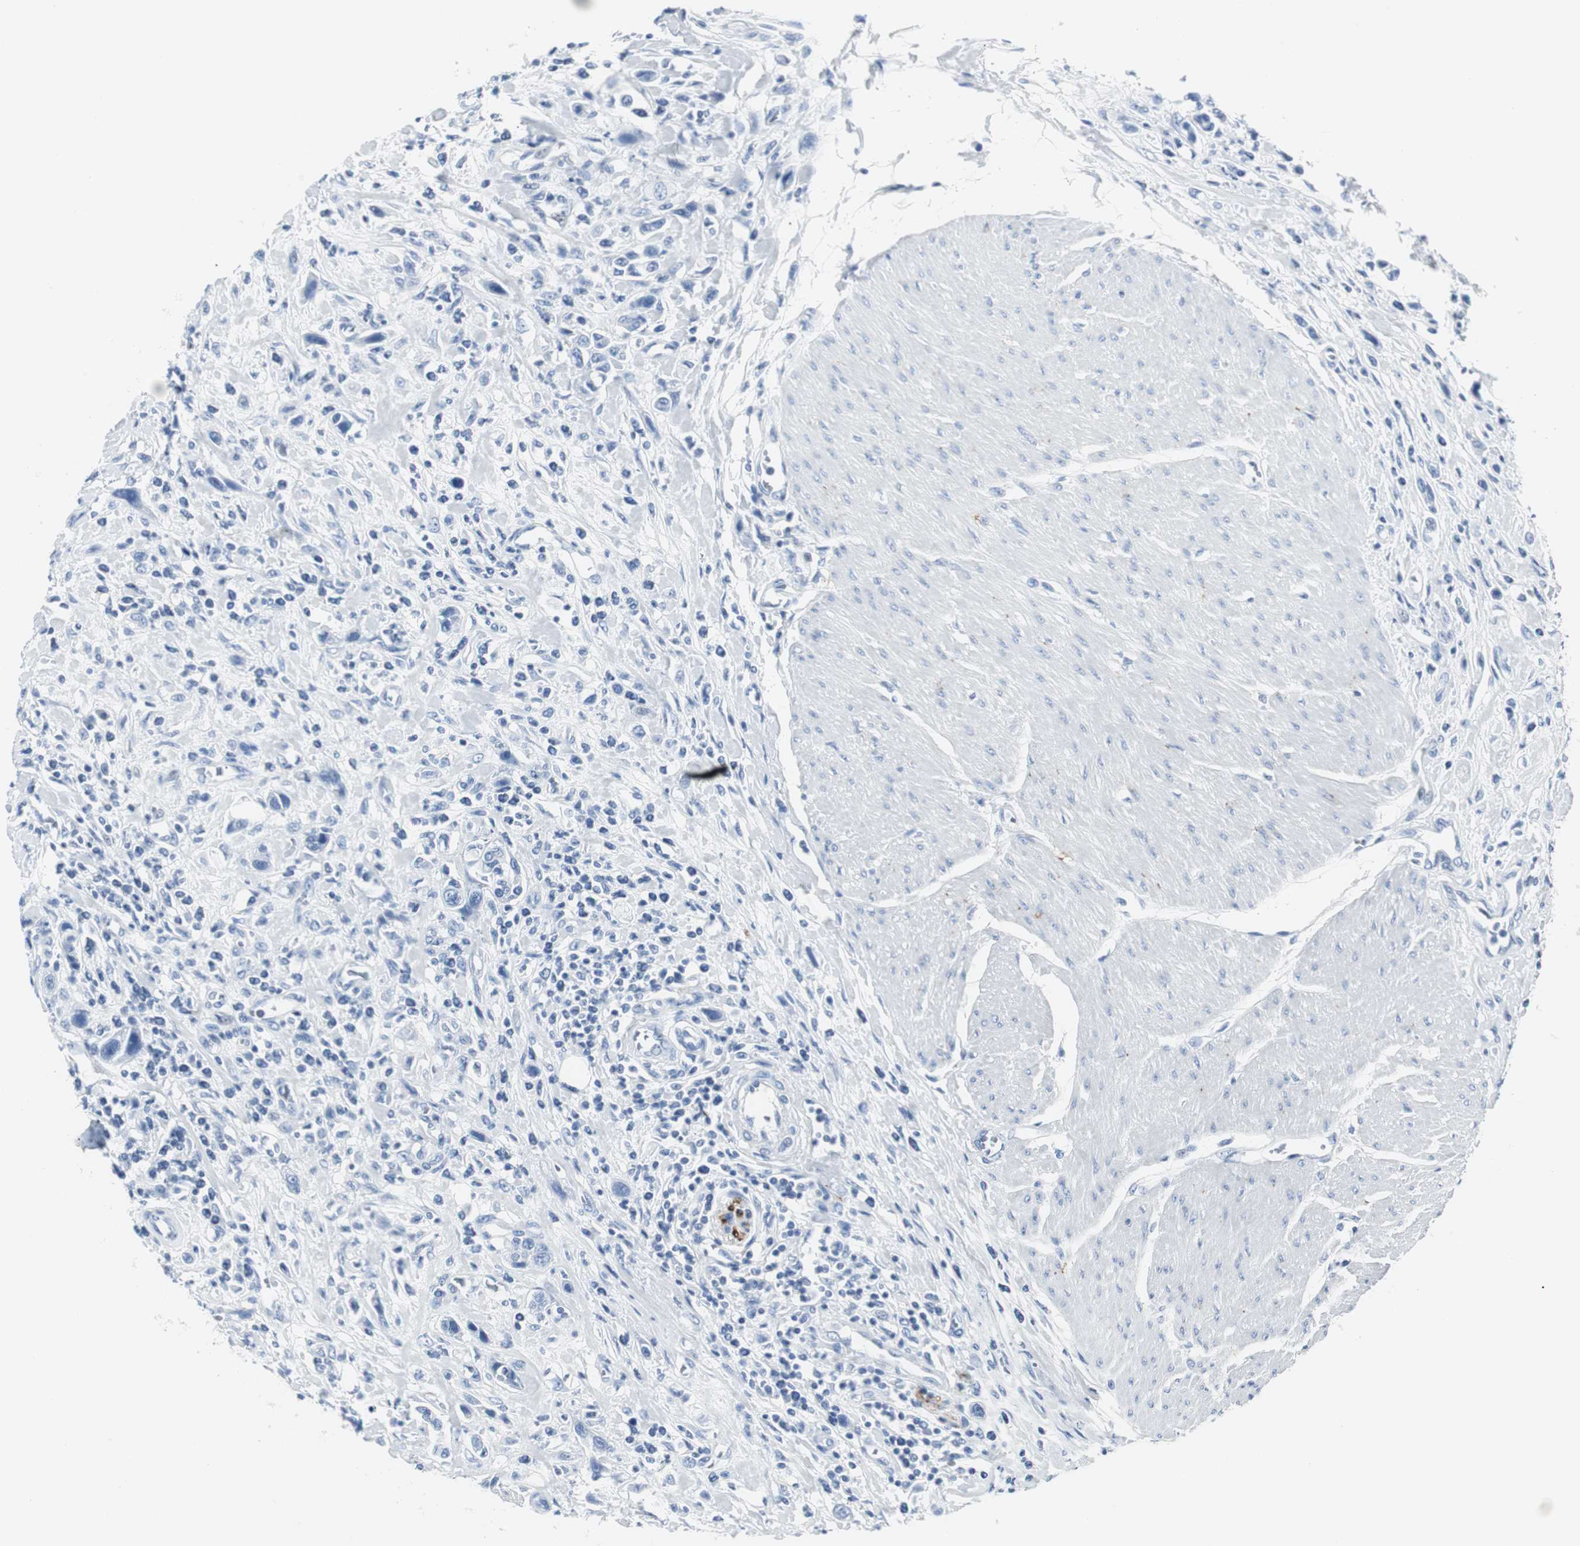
{"staining": {"intensity": "negative", "quantity": "none", "location": "none"}, "tissue": "urothelial cancer", "cell_type": "Tumor cells", "image_type": "cancer", "snomed": [{"axis": "morphology", "description": "Urothelial carcinoma, High grade"}, {"axis": "topography", "description": "Urinary bladder"}], "caption": "High-grade urothelial carcinoma was stained to show a protein in brown. There is no significant staining in tumor cells.", "gene": "GAP43", "patient": {"sex": "male", "age": 50}}